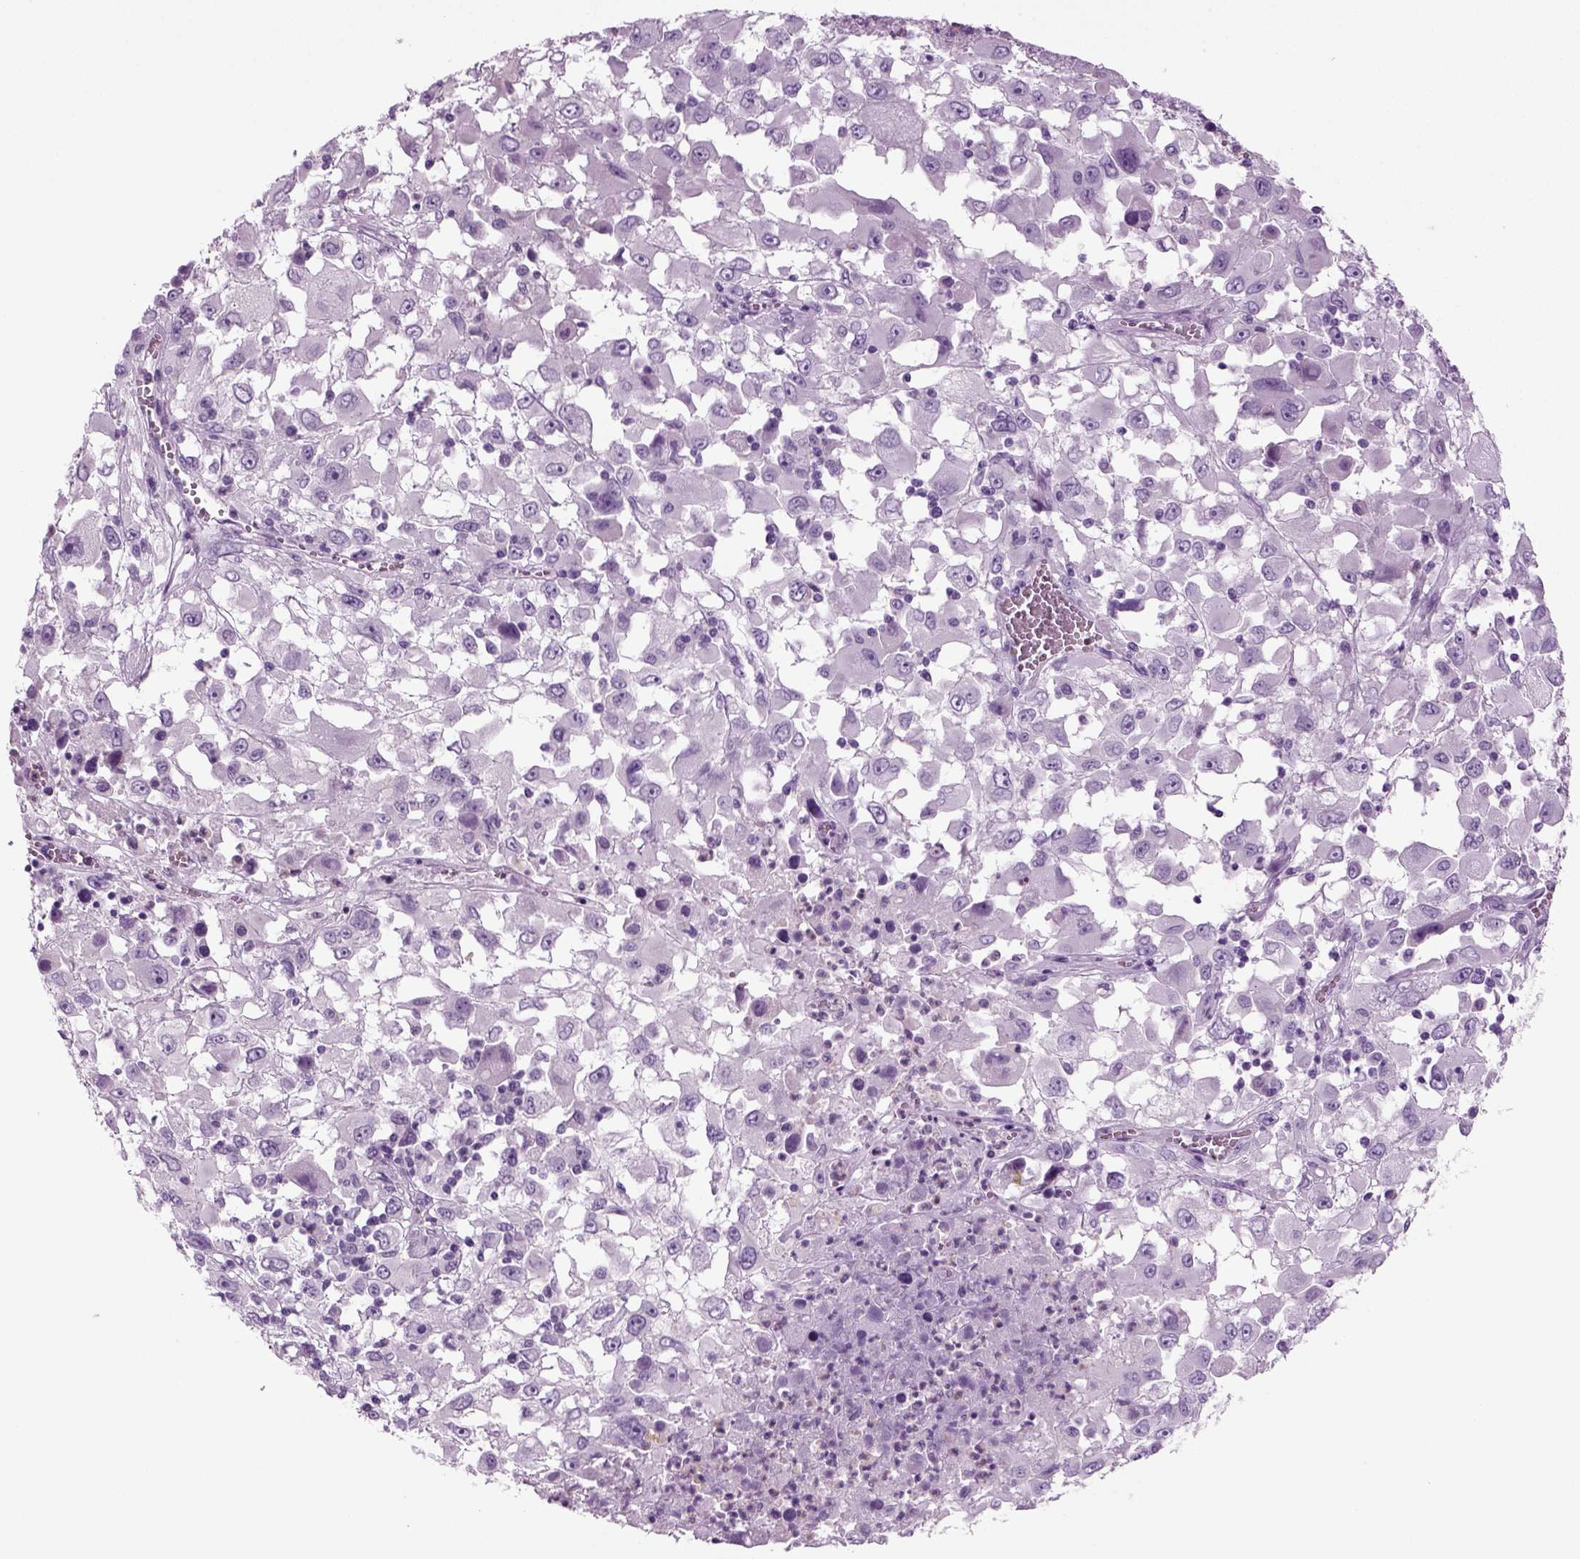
{"staining": {"intensity": "negative", "quantity": "none", "location": "none"}, "tissue": "melanoma", "cell_type": "Tumor cells", "image_type": "cancer", "snomed": [{"axis": "morphology", "description": "Malignant melanoma, Metastatic site"}, {"axis": "topography", "description": "Soft tissue"}], "caption": "Histopathology image shows no protein expression in tumor cells of malignant melanoma (metastatic site) tissue.", "gene": "CRABP1", "patient": {"sex": "male", "age": 50}}